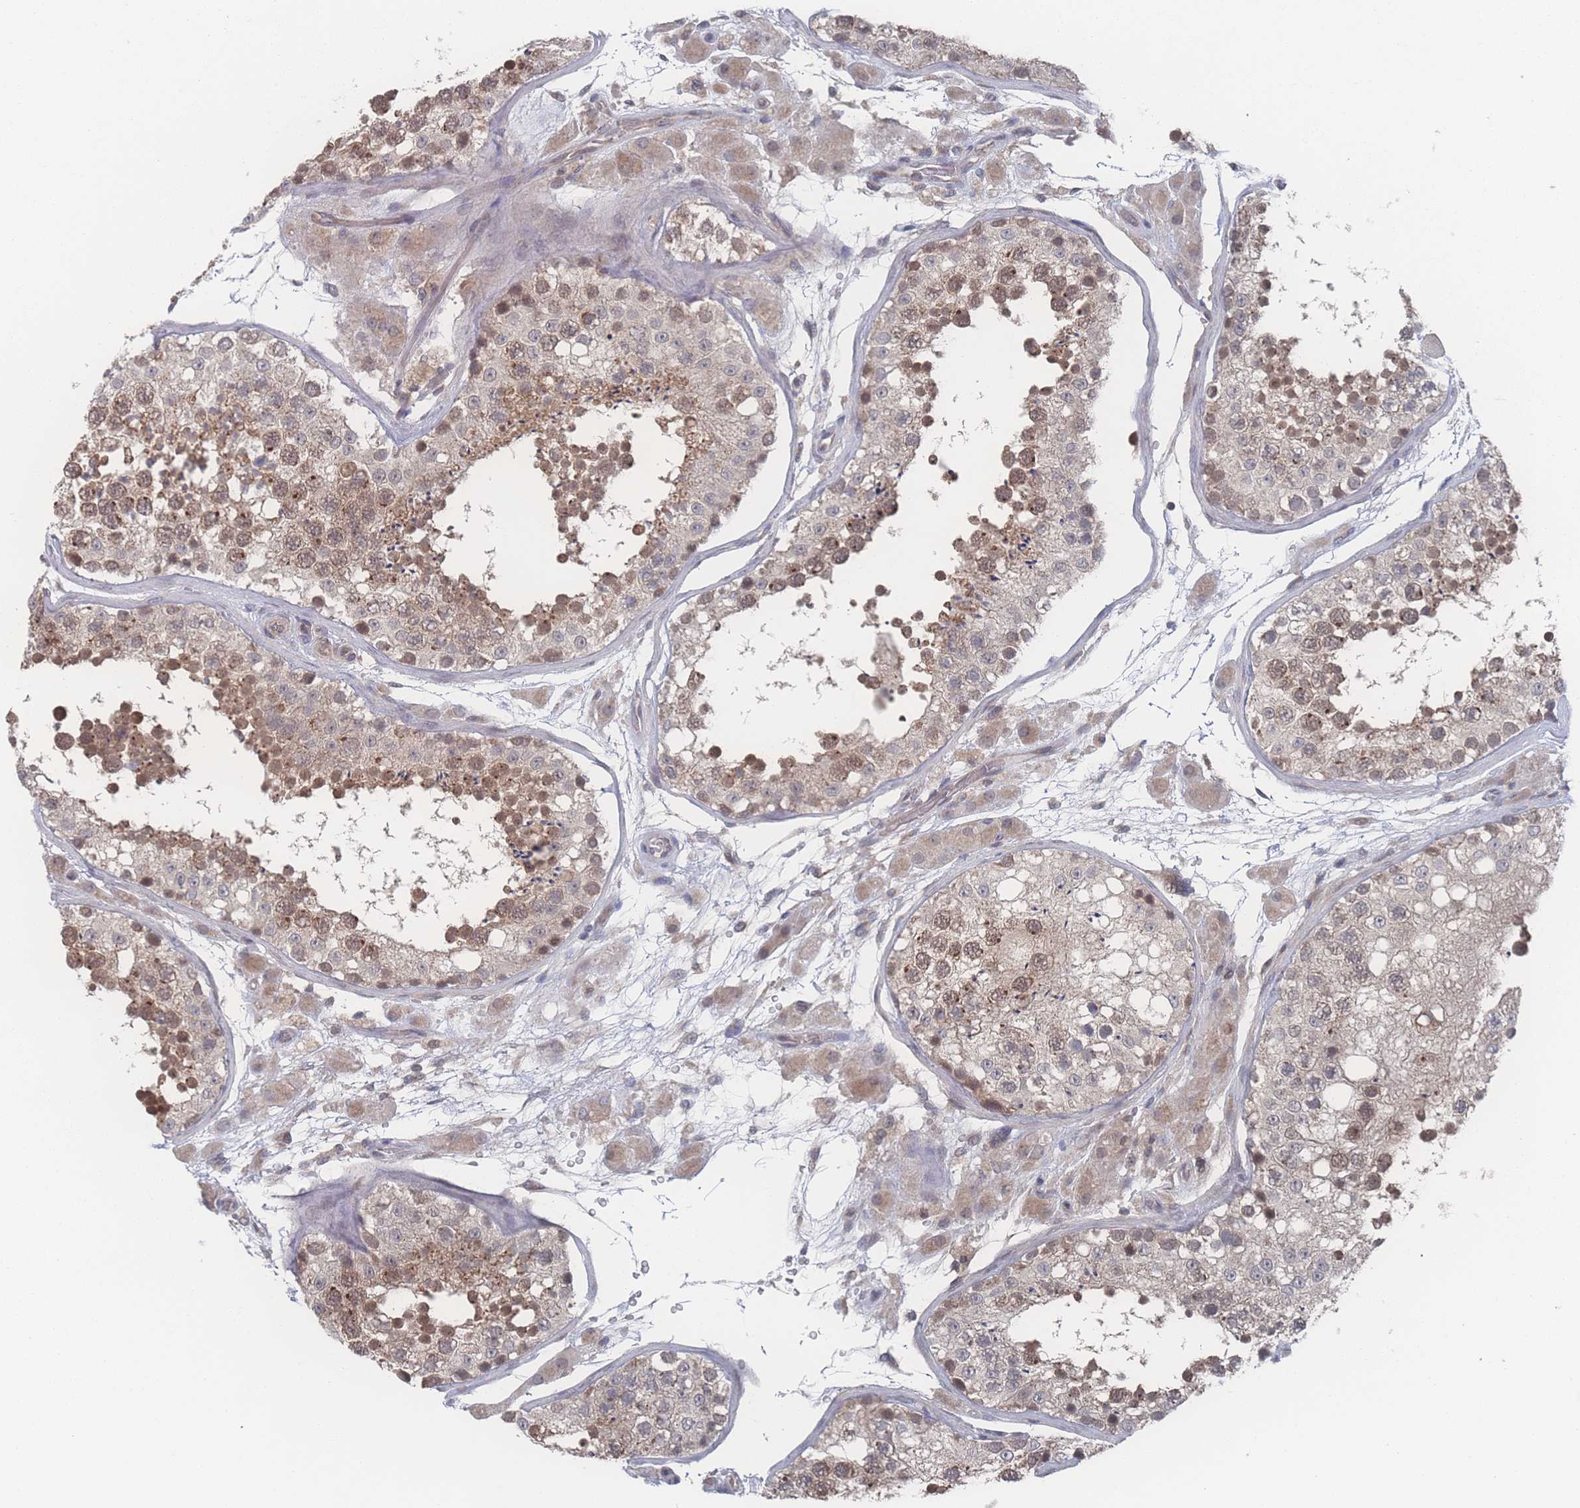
{"staining": {"intensity": "moderate", "quantity": ">75%", "location": "nuclear"}, "tissue": "testis", "cell_type": "Cells in seminiferous ducts", "image_type": "normal", "snomed": [{"axis": "morphology", "description": "Normal tissue, NOS"}, {"axis": "topography", "description": "Testis"}], "caption": "DAB (3,3'-diaminobenzidine) immunohistochemical staining of unremarkable human testis reveals moderate nuclear protein expression in approximately >75% of cells in seminiferous ducts. Nuclei are stained in blue.", "gene": "NBEAL1", "patient": {"sex": "male", "age": 26}}